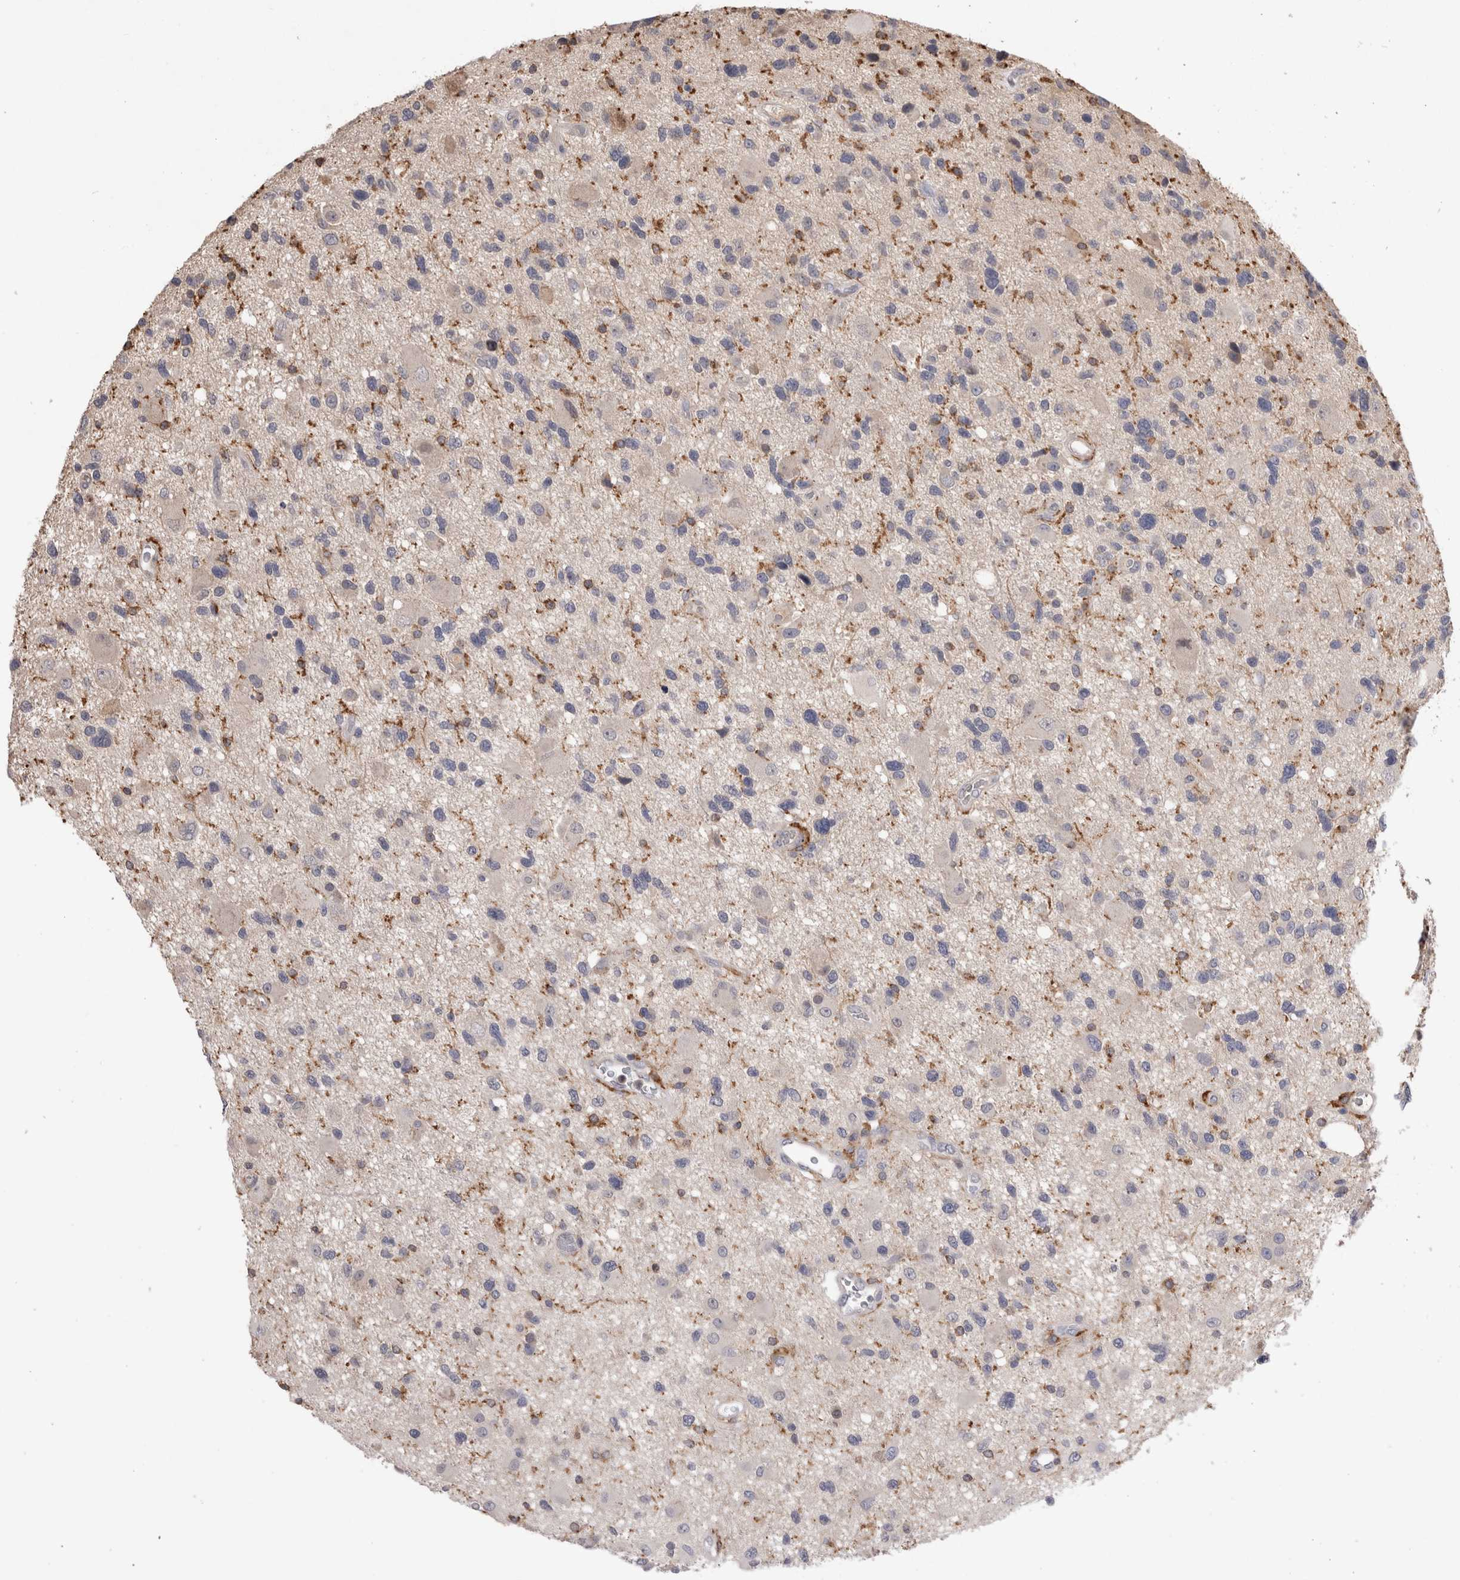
{"staining": {"intensity": "negative", "quantity": "none", "location": "none"}, "tissue": "glioma", "cell_type": "Tumor cells", "image_type": "cancer", "snomed": [{"axis": "morphology", "description": "Glioma, malignant, High grade"}, {"axis": "topography", "description": "Brain"}], "caption": "Immunohistochemical staining of human high-grade glioma (malignant) demonstrates no significant positivity in tumor cells.", "gene": "VSIG4", "patient": {"sex": "male", "age": 33}}